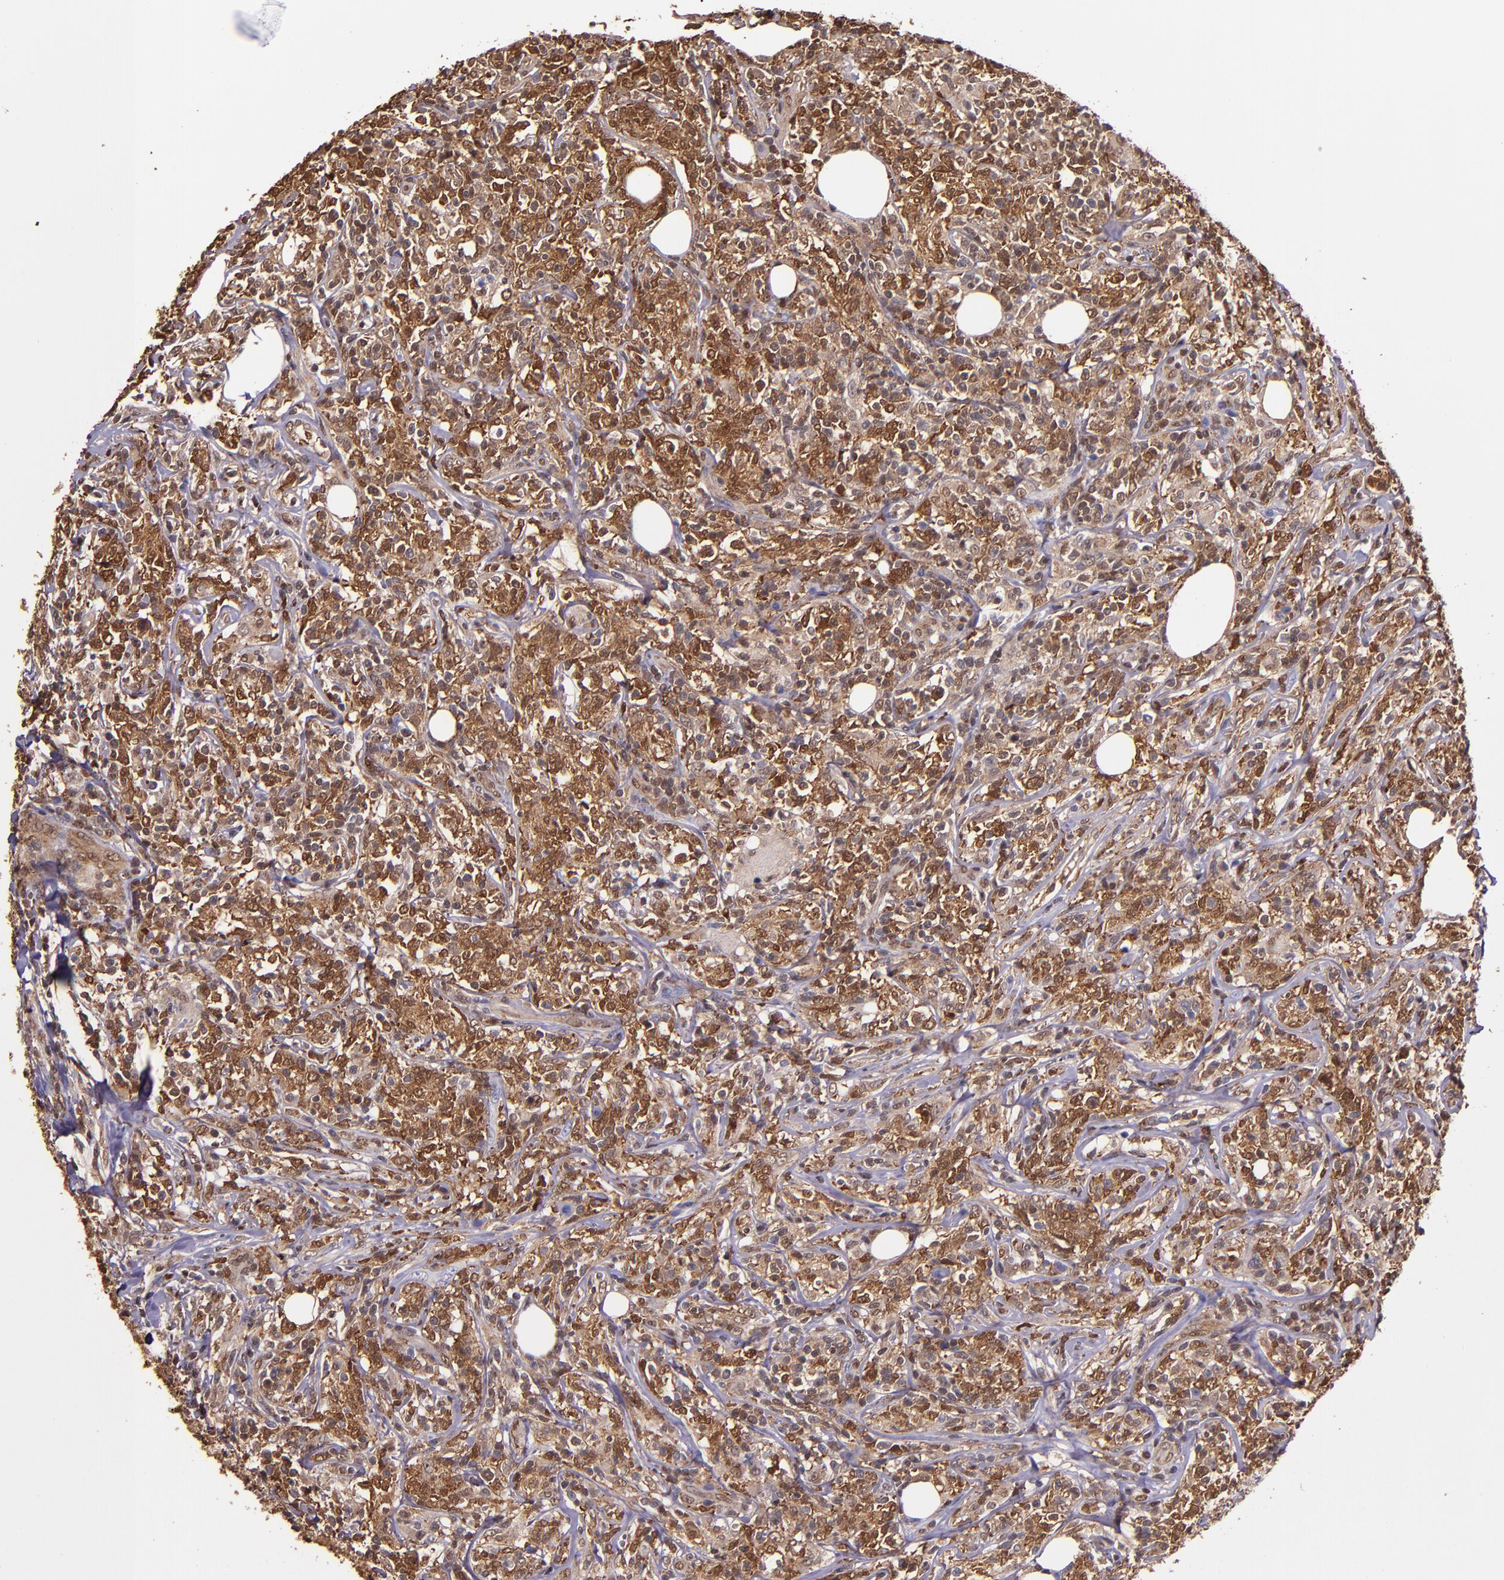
{"staining": {"intensity": "strong", "quantity": ">75%", "location": "cytoplasmic/membranous,nuclear"}, "tissue": "lymphoma", "cell_type": "Tumor cells", "image_type": "cancer", "snomed": [{"axis": "morphology", "description": "Malignant lymphoma, non-Hodgkin's type, High grade"}, {"axis": "topography", "description": "Lymph node"}], "caption": "Immunohistochemical staining of human high-grade malignant lymphoma, non-Hodgkin's type displays high levels of strong cytoplasmic/membranous and nuclear staining in approximately >75% of tumor cells.", "gene": "STAT6", "patient": {"sex": "female", "age": 84}}